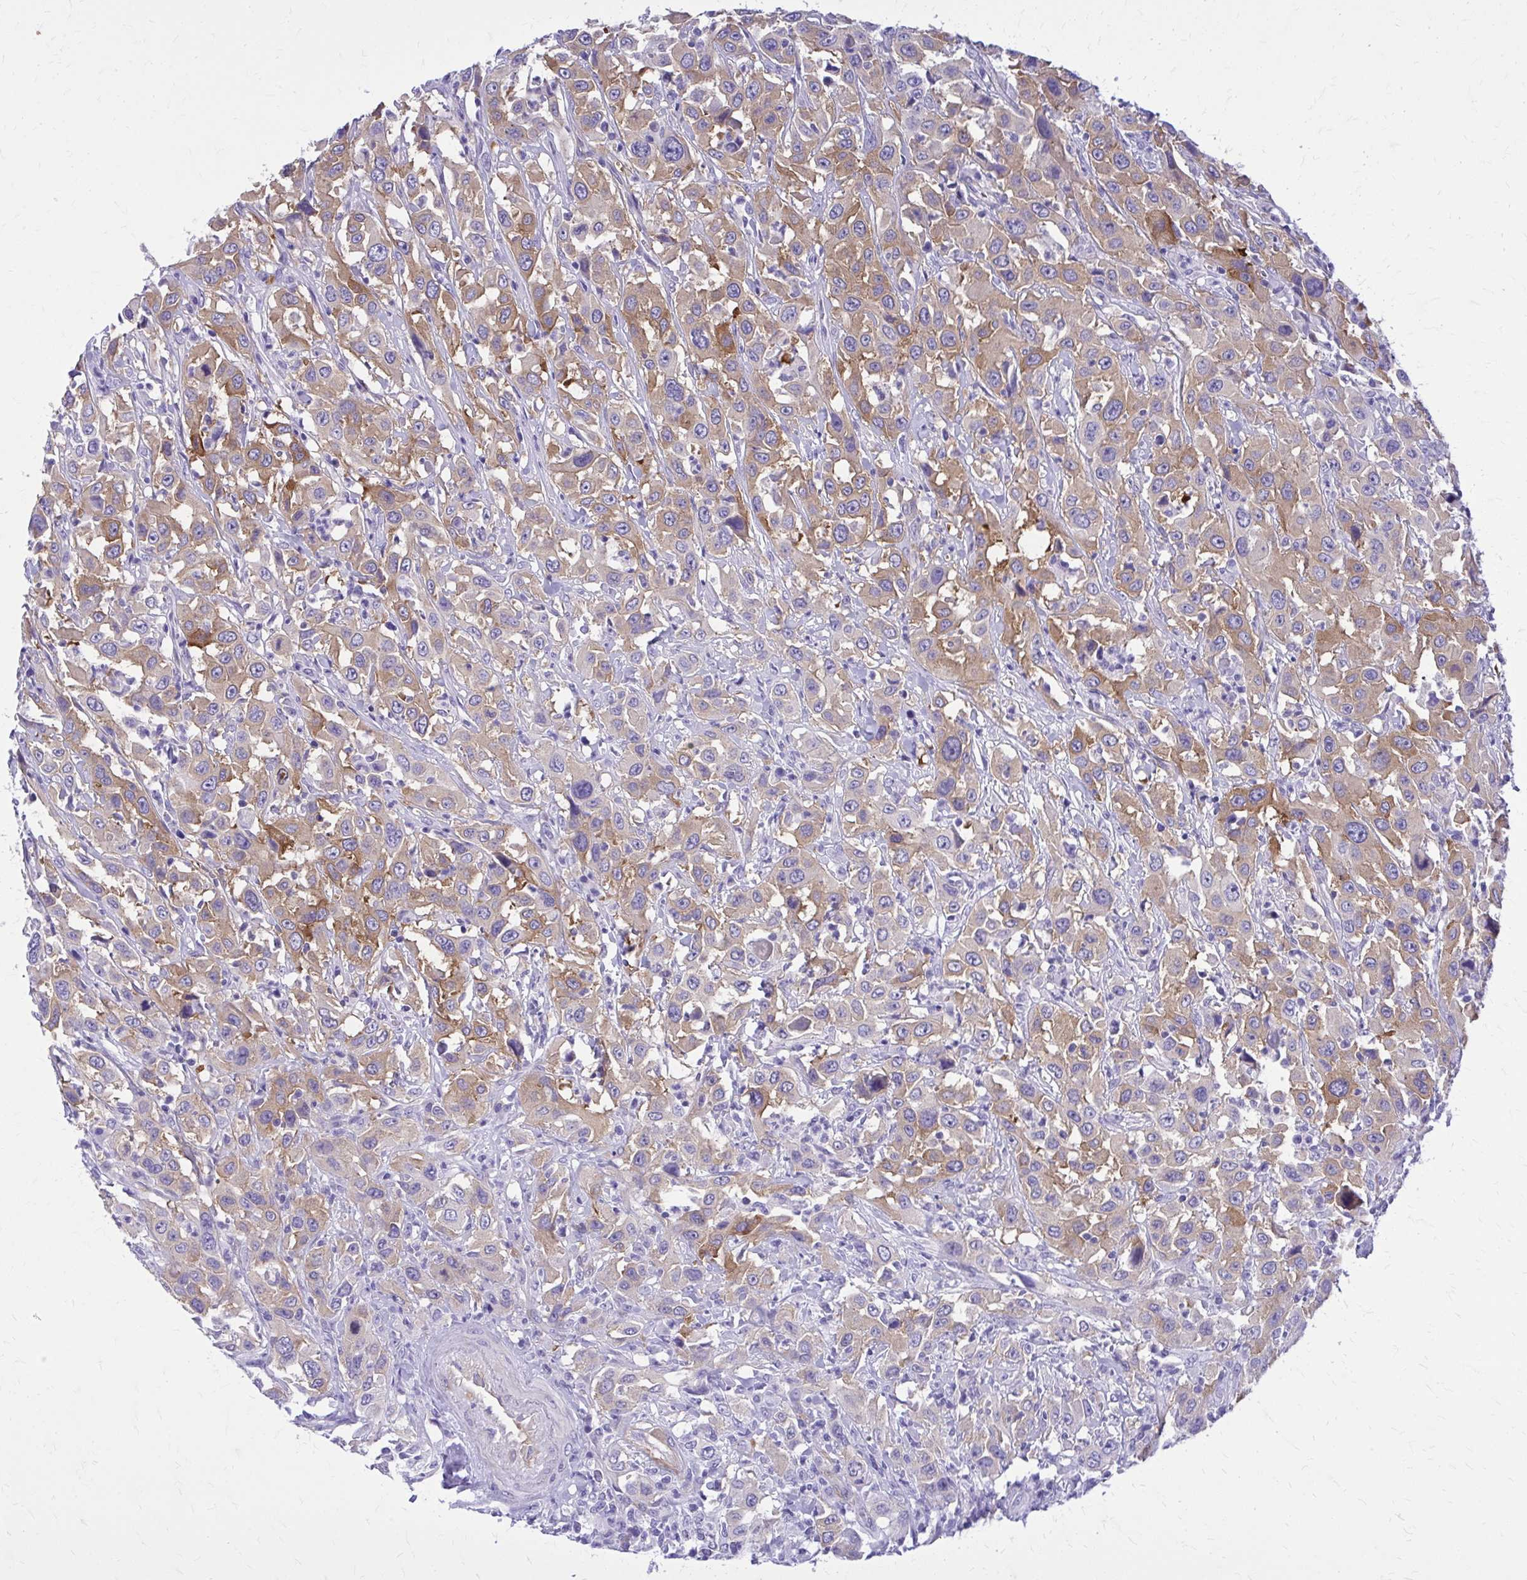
{"staining": {"intensity": "moderate", "quantity": "25%-75%", "location": "cytoplasmic/membranous"}, "tissue": "urothelial cancer", "cell_type": "Tumor cells", "image_type": "cancer", "snomed": [{"axis": "morphology", "description": "Urothelial carcinoma, High grade"}, {"axis": "topography", "description": "Urinary bladder"}], "caption": "The histopathology image shows staining of urothelial carcinoma (high-grade), revealing moderate cytoplasmic/membranous protein positivity (brown color) within tumor cells.", "gene": "EPB41L1", "patient": {"sex": "male", "age": 61}}